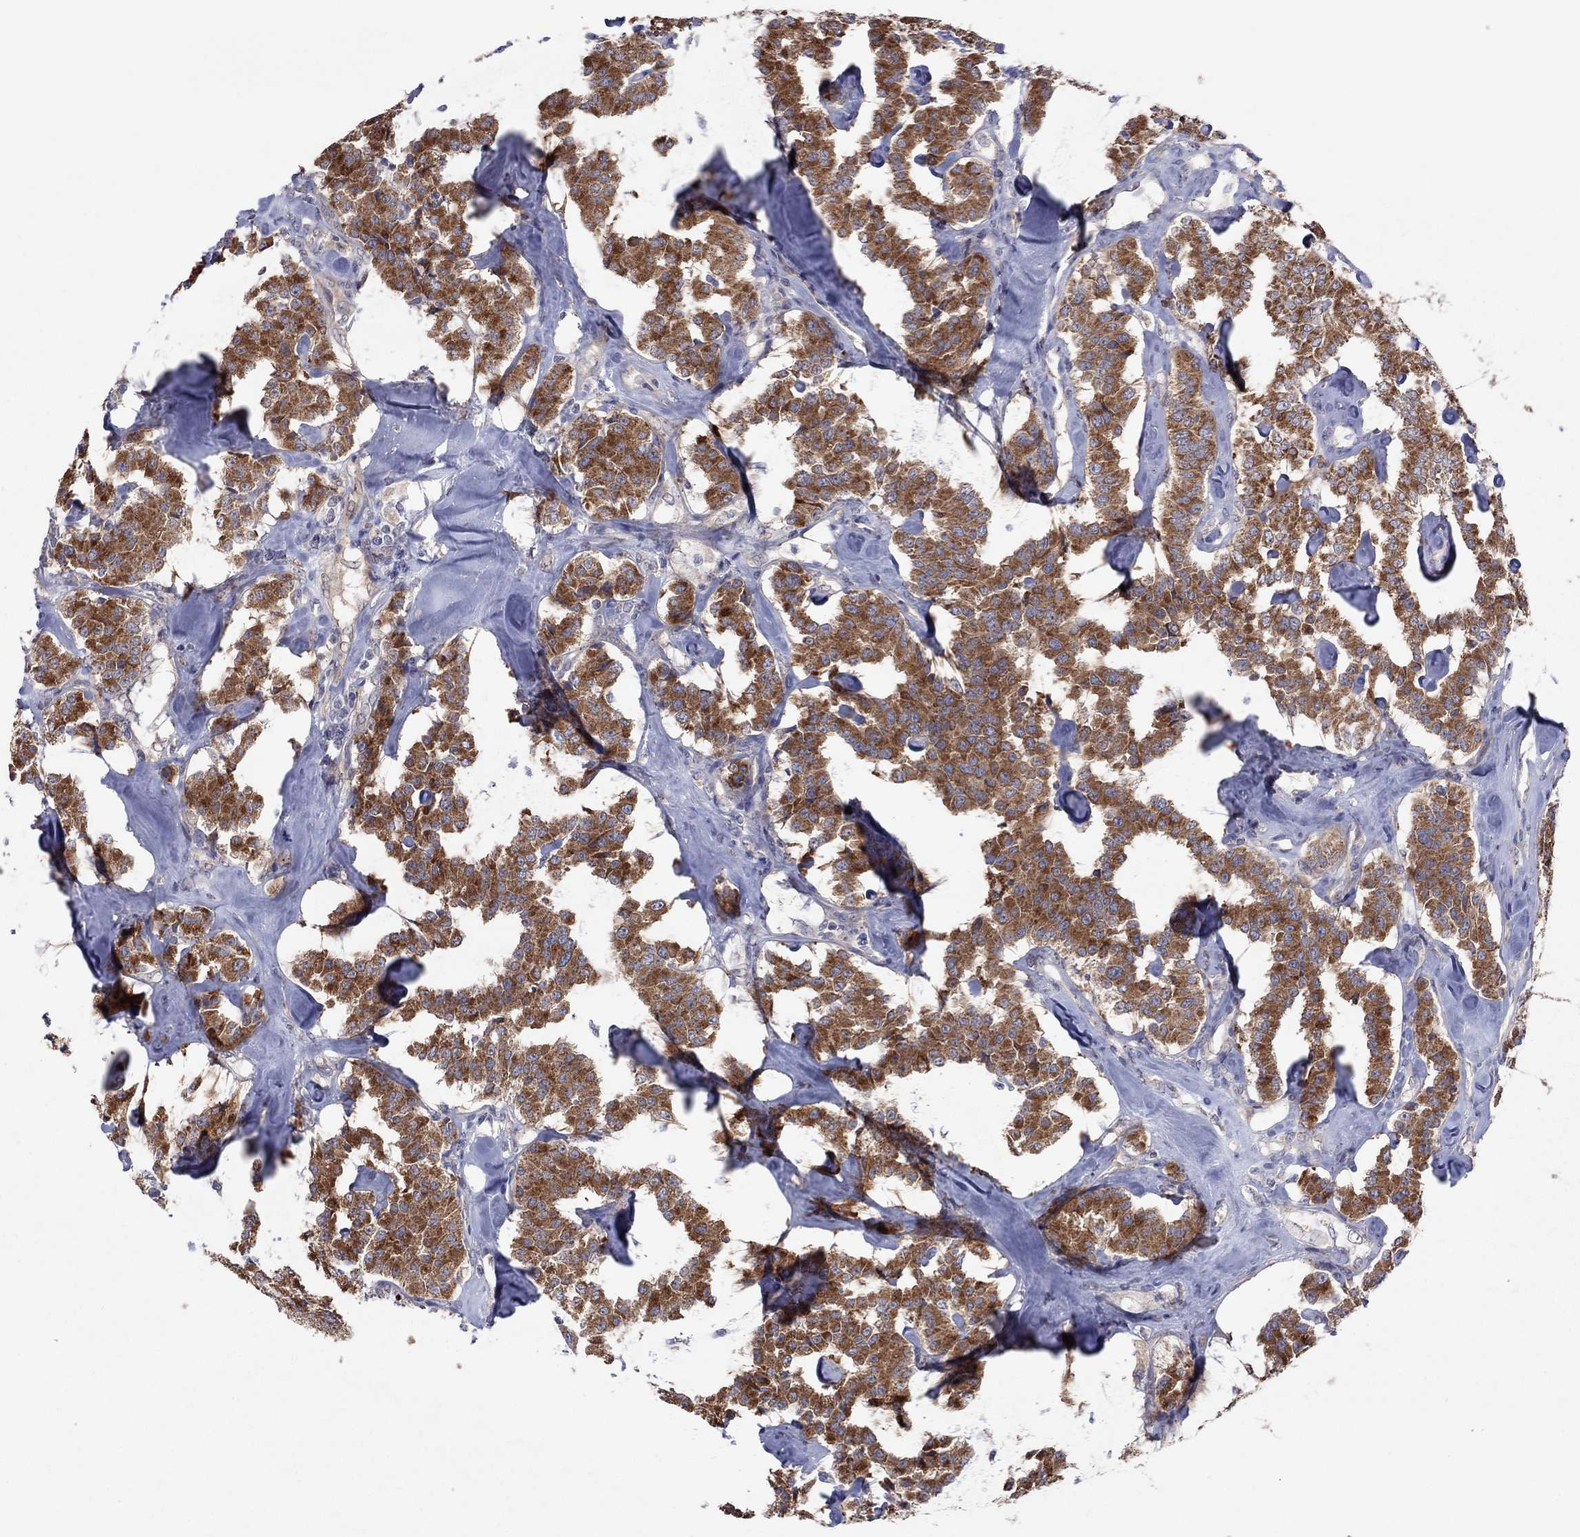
{"staining": {"intensity": "strong", "quantity": ">75%", "location": "cytoplasmic/membranous"}, "tissue": "carcinoid", "cell_type": "Tumor cells", "image_type": "cancer", "snomed": [{"axis": "morphology", "description": "Carcinoid, malignant, NOS"}, {"axis": "topography", "description": "Pancreas"}], "caption": "A brown stain highlights strong cytoplasmic/membranous positivity of a protein in human carcinoid tumor cells.", "gene": "CRACDL", "patient": {"sex": "male", "age": 41}}